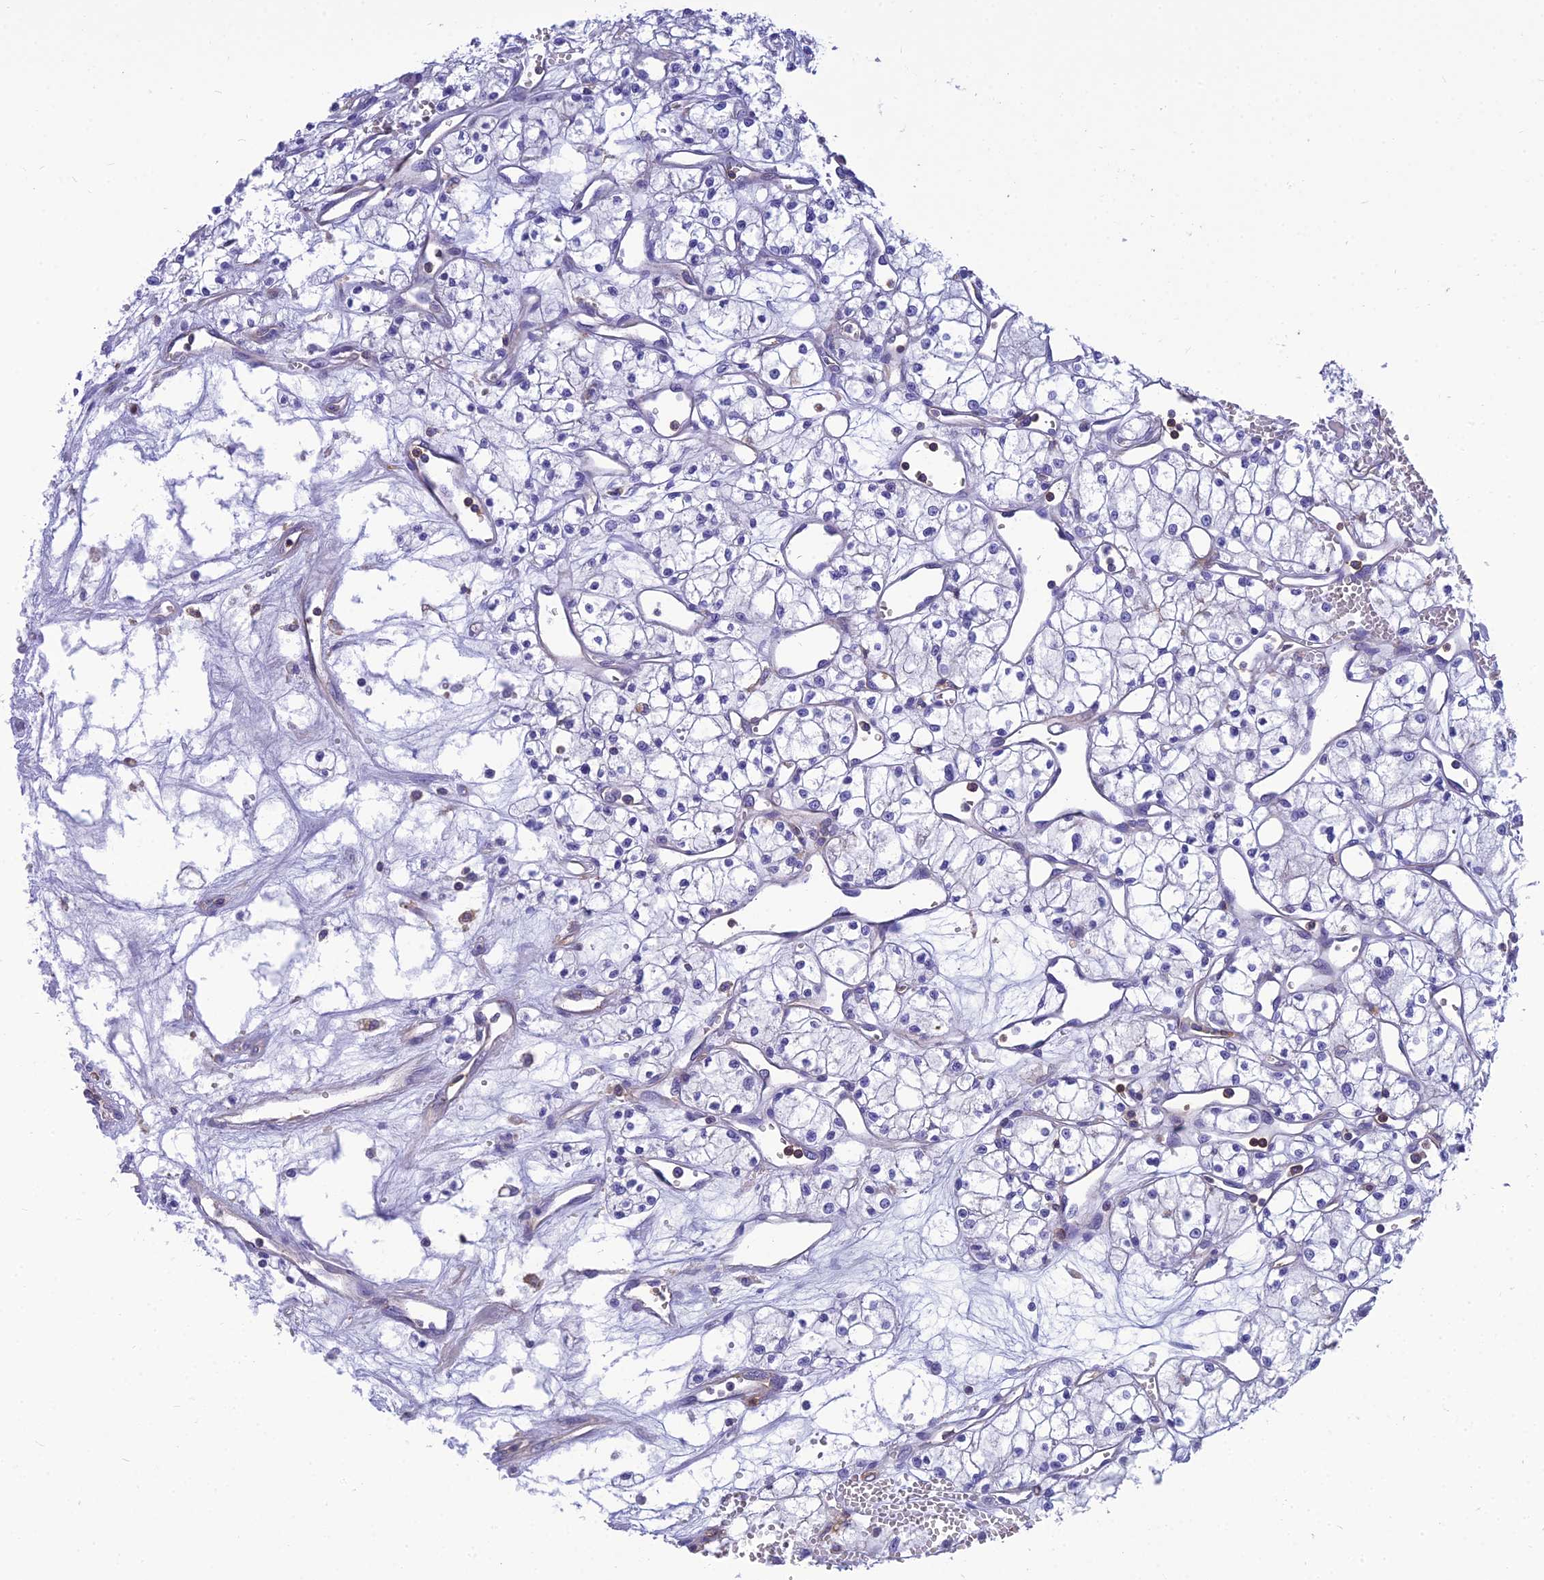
{"staining": {"intensity": "negative", "quantity": "none", "location": "none"}, "tissue": "renal cancer", "cell_type": "Tumor cells", "image_type": "cancer", "snomed": [{"axis": "morphology", "description": "Adenocarcinoma, NOS"}, {"axis": "topography", "description": "Kidney"}], "caption": "Protein analysis of renal cancer (adenocarcinoma) reveals no significant positivity in tumor cells. (DAB immunohistochemistry with hematoxylin counter stain).", "gene": "PPP1R18", "patient": {"sex": "male", "age": 59}}